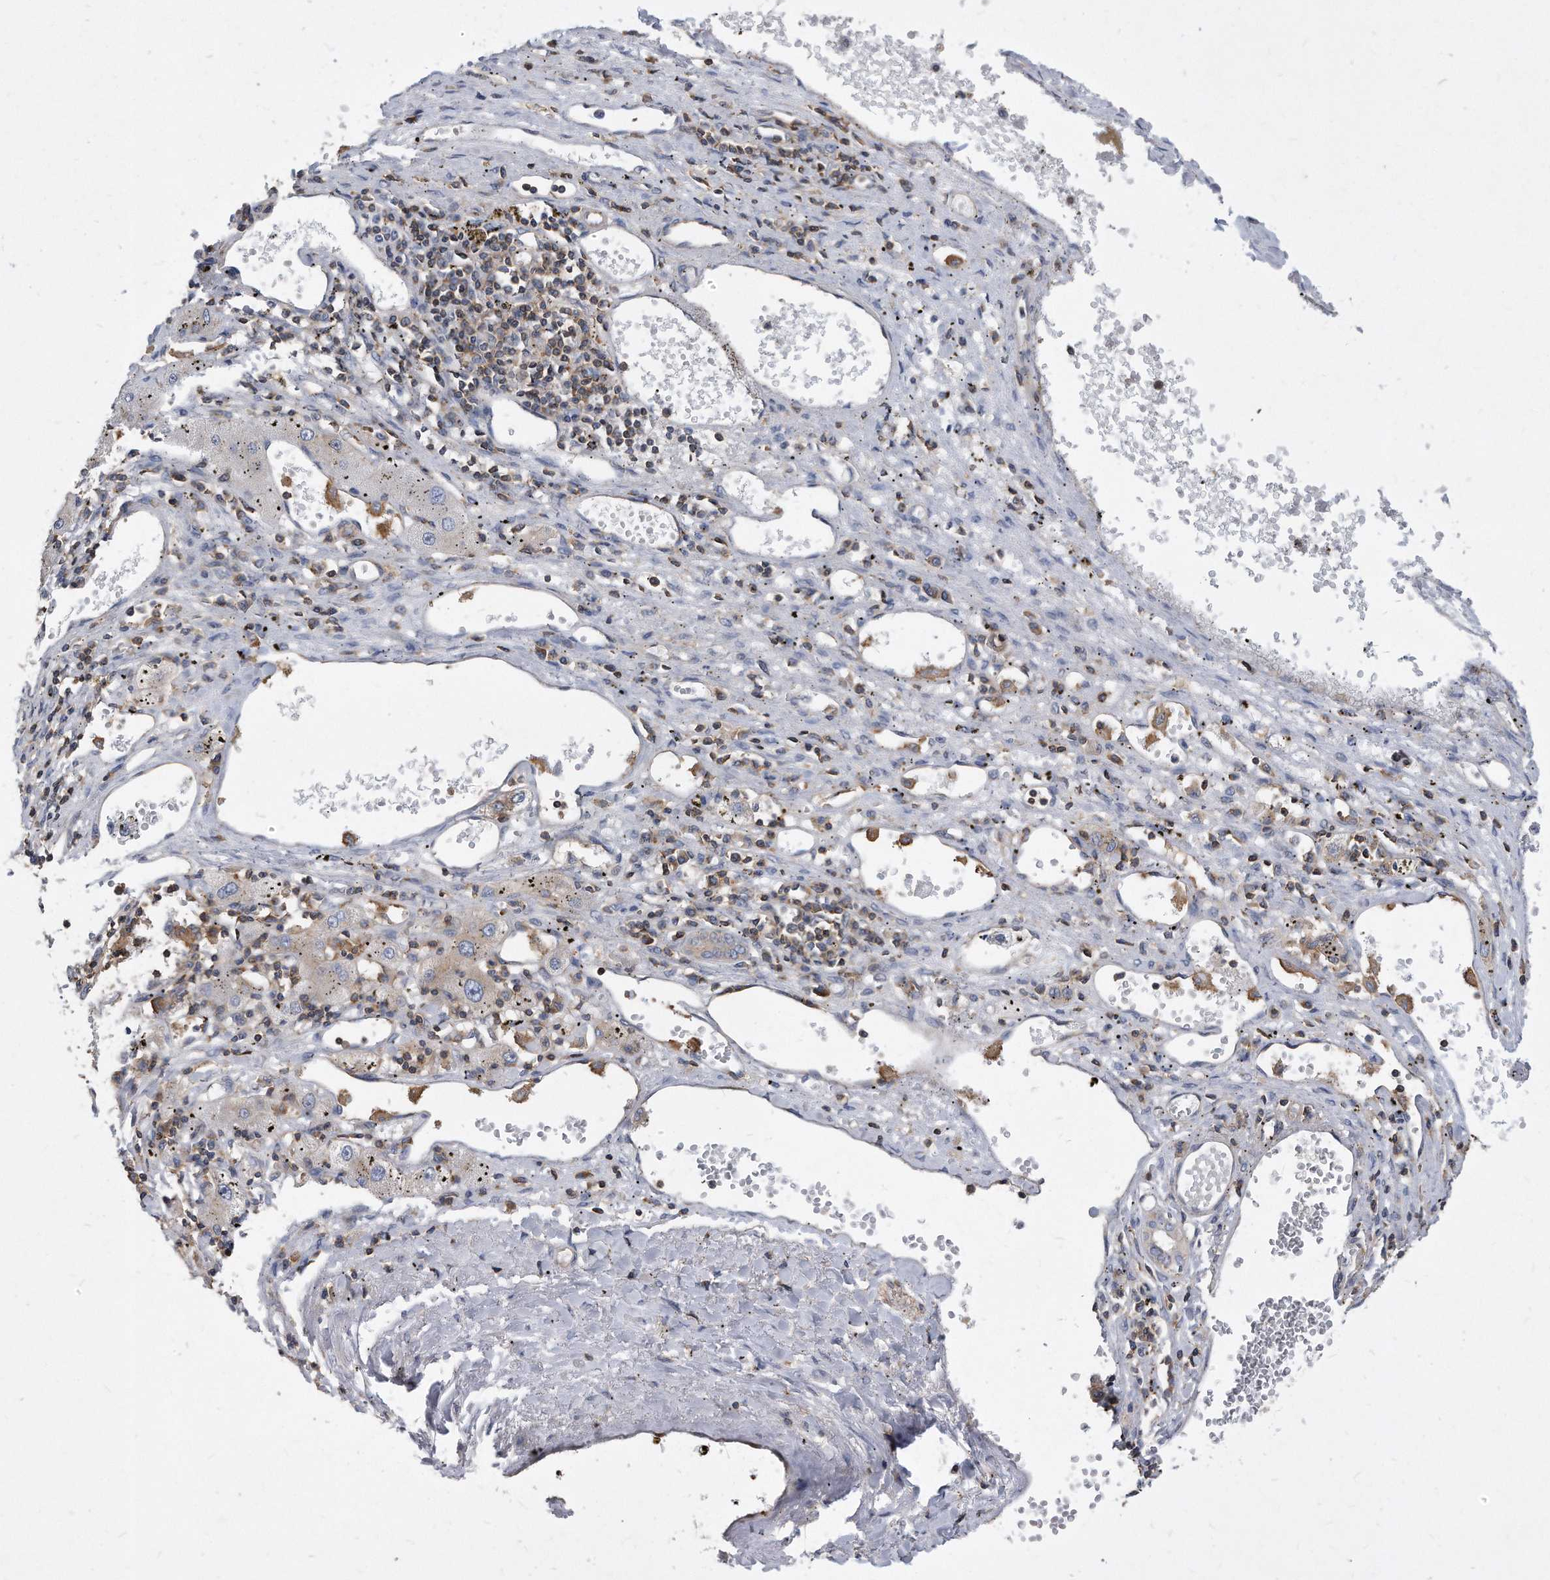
{"staining": {"intensity": "negative", "quantity": "none", "location": "none"}, "tissue": "liver cancer", "cell_type": "Tumor cells", "image_type": "cancer", "snomed": [{"axis": "morphology", "description": "Carcinoma, Hepatocellular, NOS"}, {"axis": "topography", "description": "Liver"}], "caption": "DAB (3,3'-diaminobenzidine) immunohistochemical staining of liver cancer reveals no significant staining in tumor cells.", "gene": "ATG5", "patient": {"sex": "male", "age": 72}}